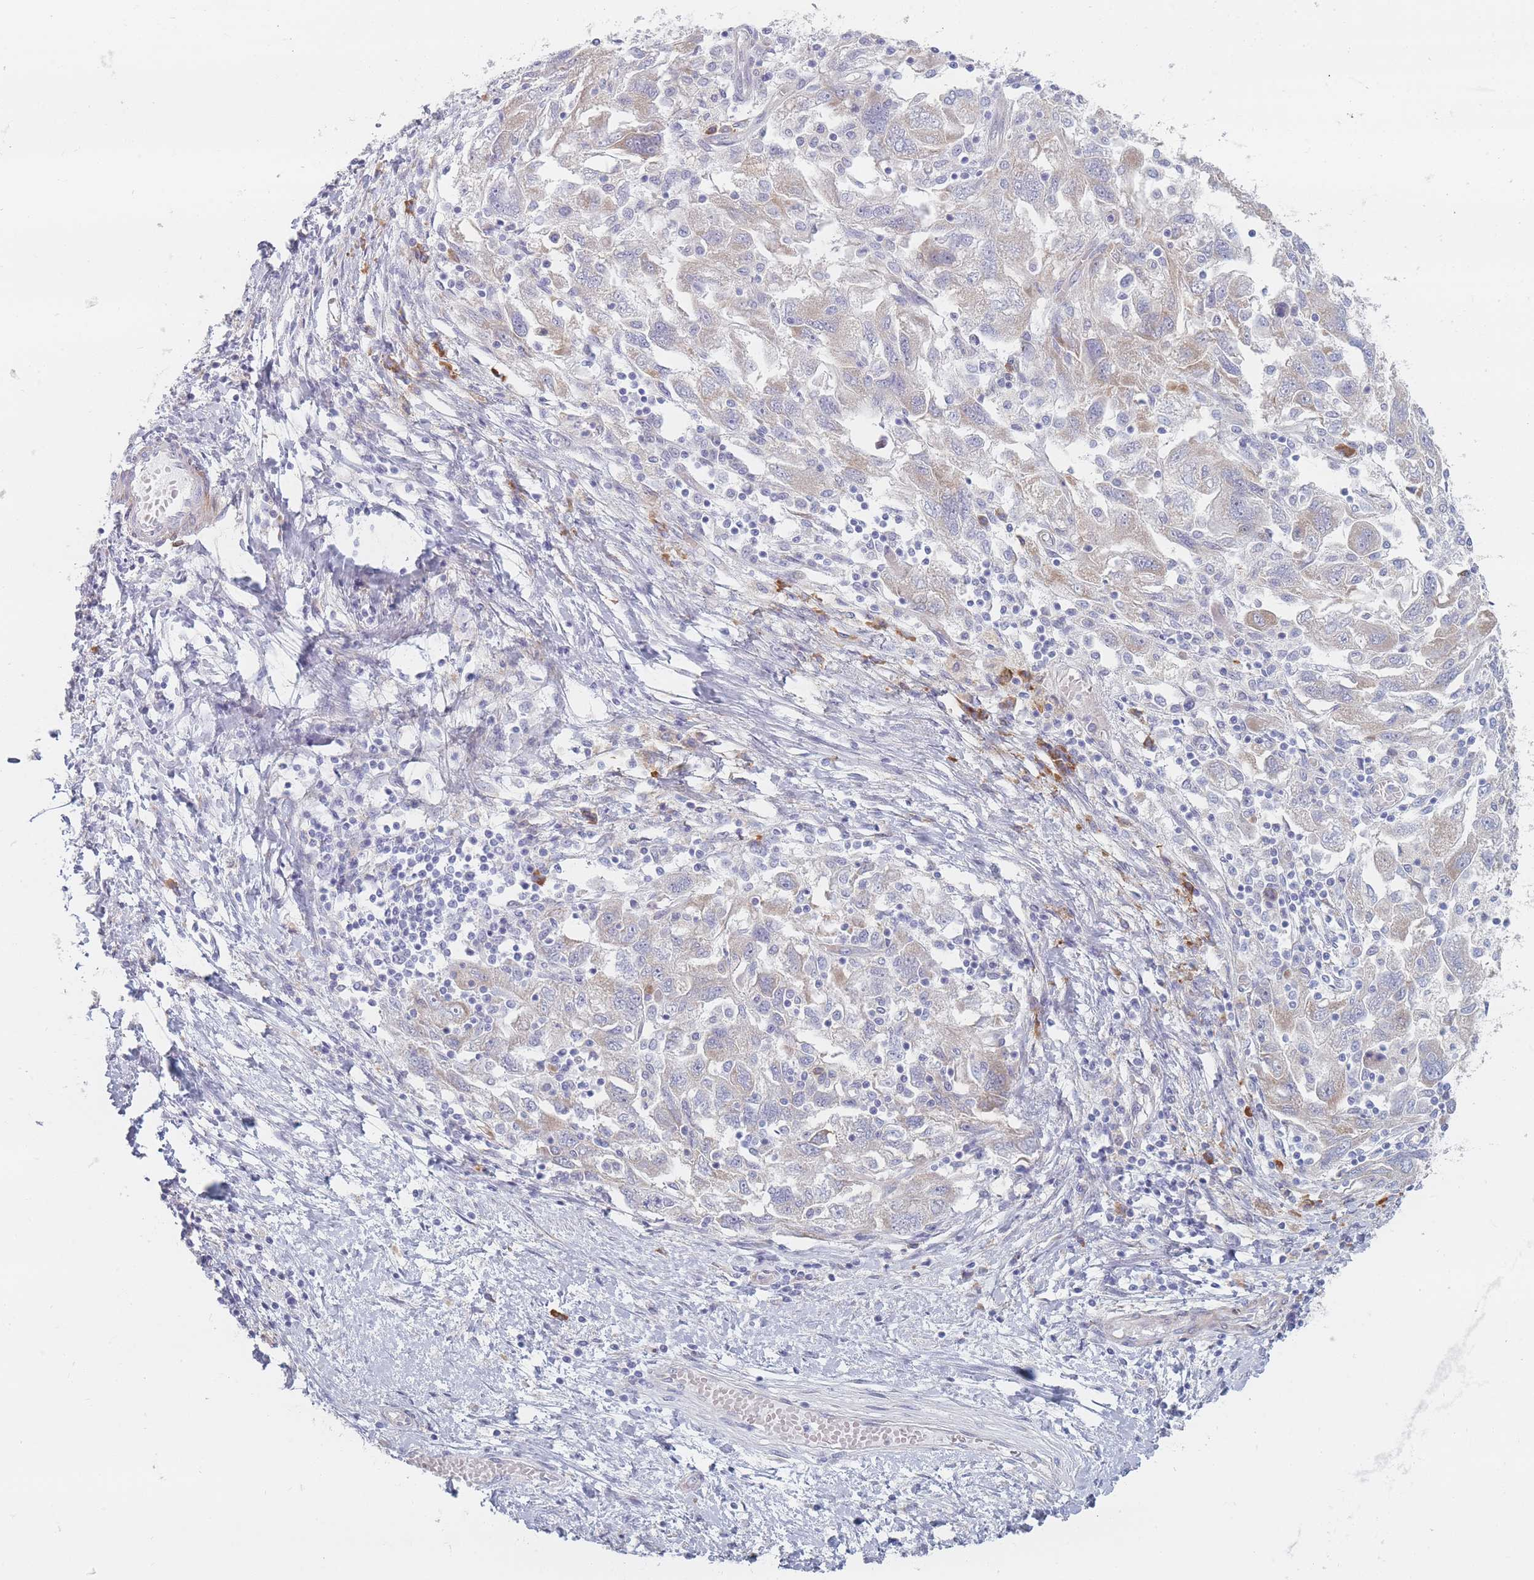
{"staining": {"intensity": "weak", "quantity": "<25%", "location": "cytoplasmic/membranous"}, "tissue": "ovarian cancer", "cell_type": "Tumor cells", "image_type": "cancer", "snomed": [{"axis": "morphology", "description": "Carcinoma, NOS"}, {"axis": "morphology", "description": "Cystadenocarcinoma, serous, NOS"}, {"axis": "topography", "description": "Ovary"}], "caption": "Immunohistochemistry image of ovarian carcinoma stained for a protein (brown), which shows no expression in tumor cells. The staining is performed using DAB (3,3'-diaminobenzidine) brown chromogen with nuclei counter-stained in using hematoxylin.", "gene": "ERBIN", "patient": {"sex": "female", "age": 69}}